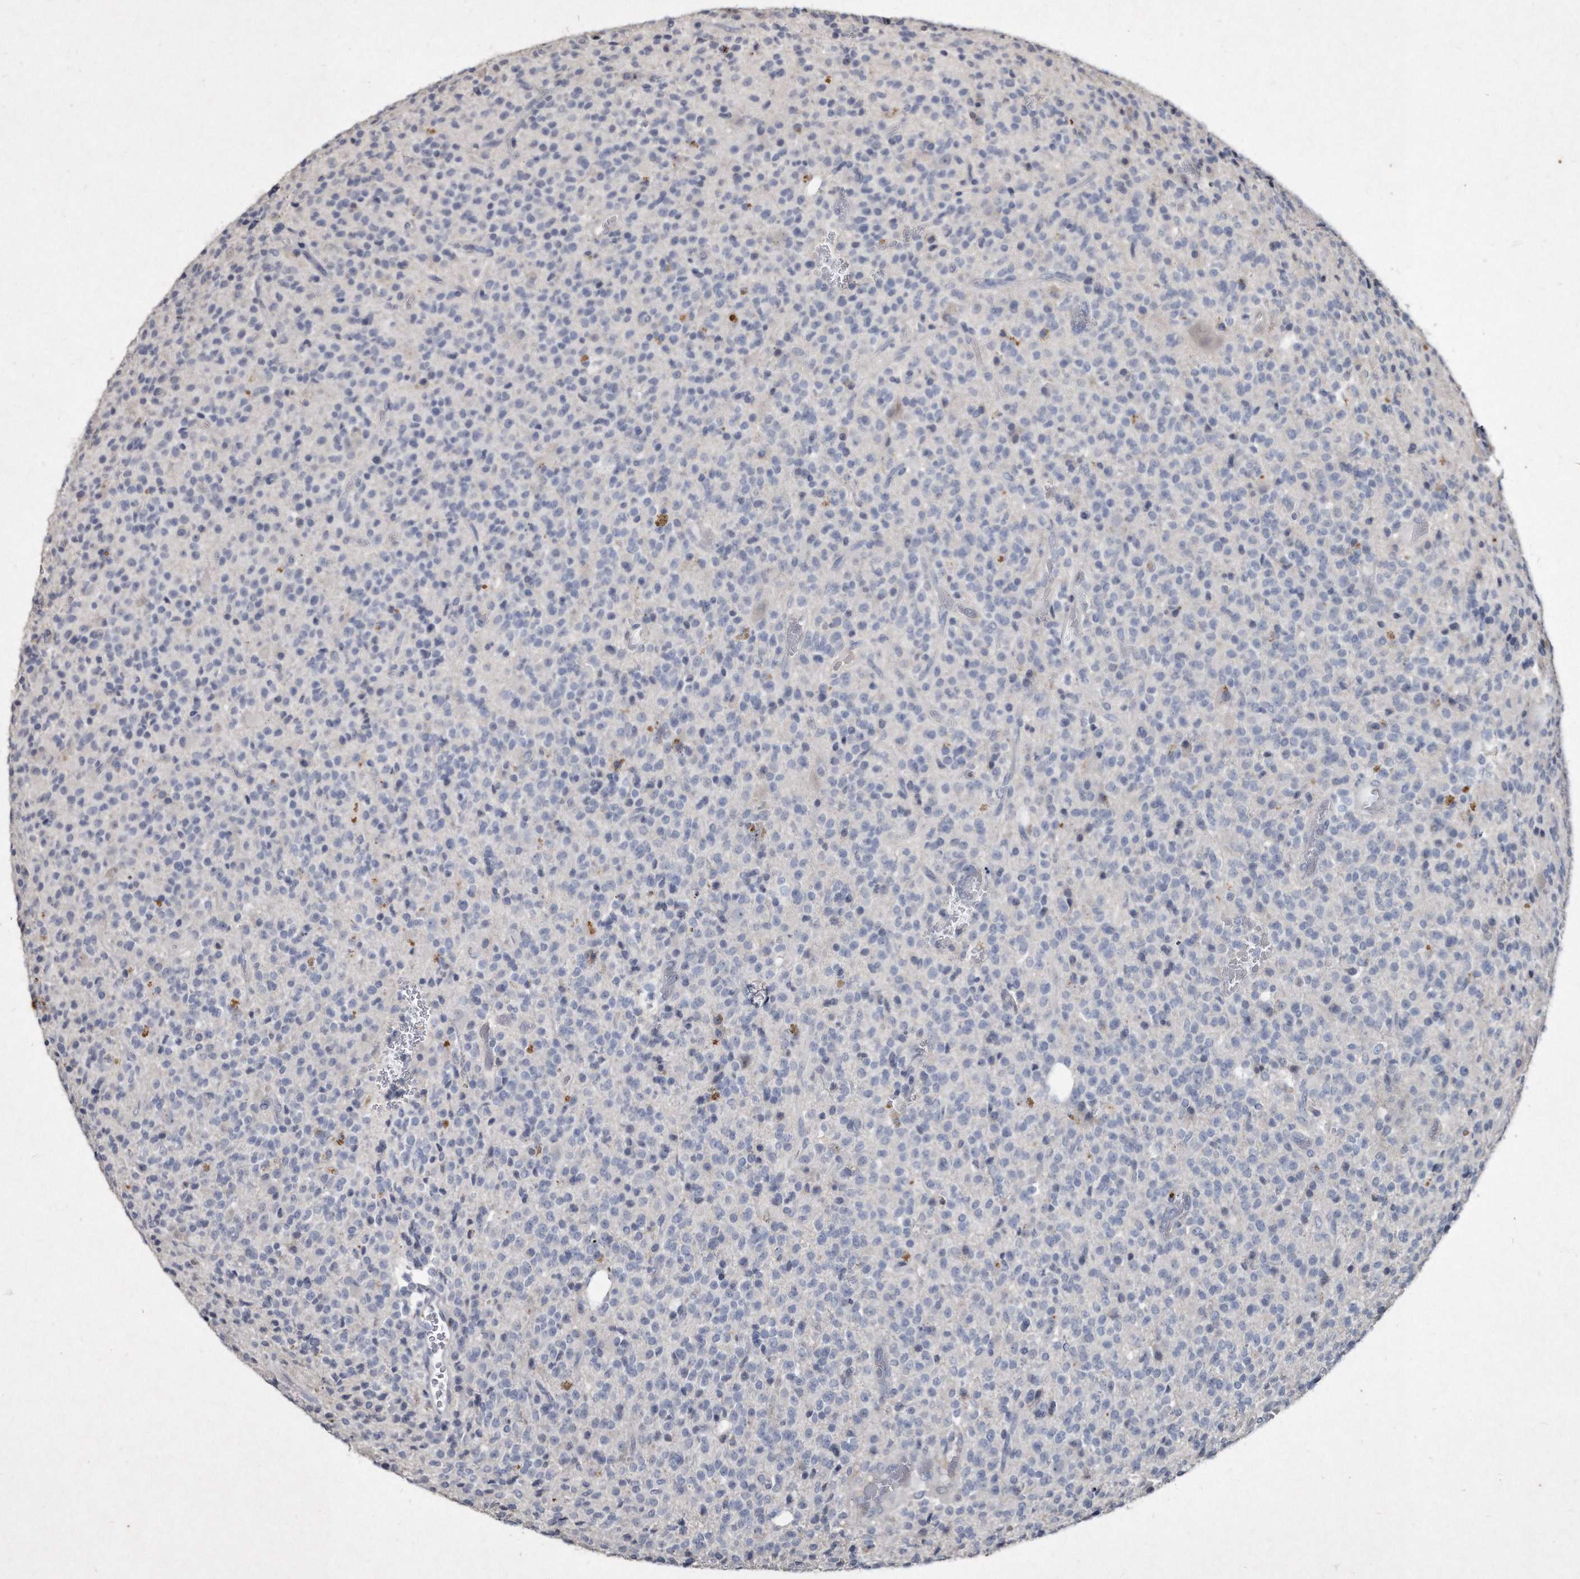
{"staining": {"intensity": "negative", "quantity": "none", "location": "none"}, "tissue": "glioma", "cell_type": "Tumor cells", "image_type": "cancer", "snomed": [{"axis": "morphology", "description": "Glioma, malignant, High grade"}, {"axis": "topography", "description": "Brain"}], "caption": "Tumor cells show no significant protein expression in glioma.", "gene": "KLHDC3", "patient": {"sex": "male", "age": 34}}